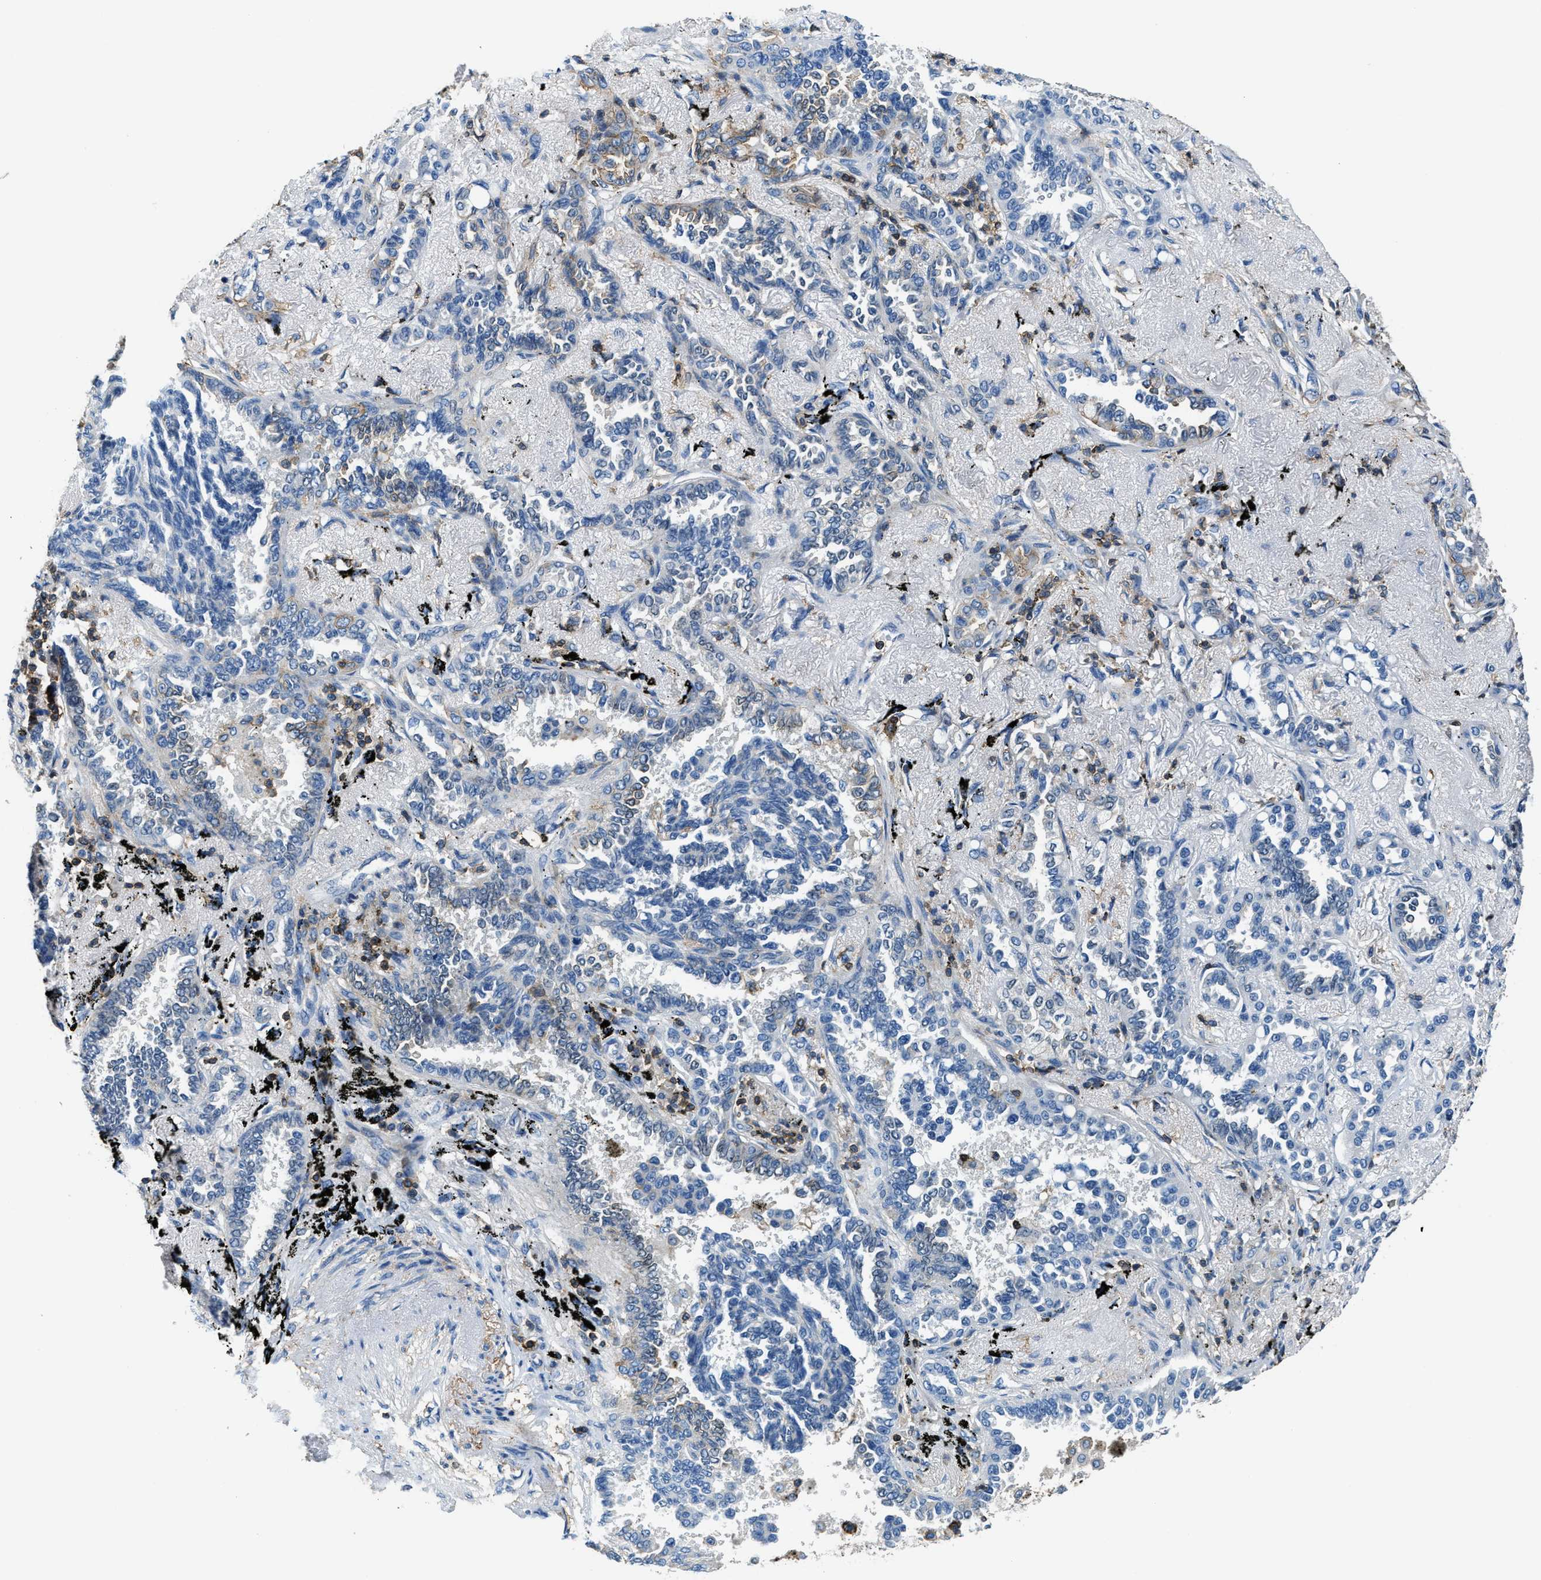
{"staining": {"intensity": "negative", "quantity": "none", "location": "none"}, "tissue": "lung cancer", "cell_type": "Tumor cells", "image_type": "cancer", "snomed": [{"axis": "morphology", "description": "Adenocarcinoma, NOS"}, {"axis": "topography", "description": "Lung"}], "caption": "Tumor cells are negative for brown protein staining in adenocarcinoma (lung).", "gene": "MYO1G", "patient": {"sex": "male", "age": 59}}